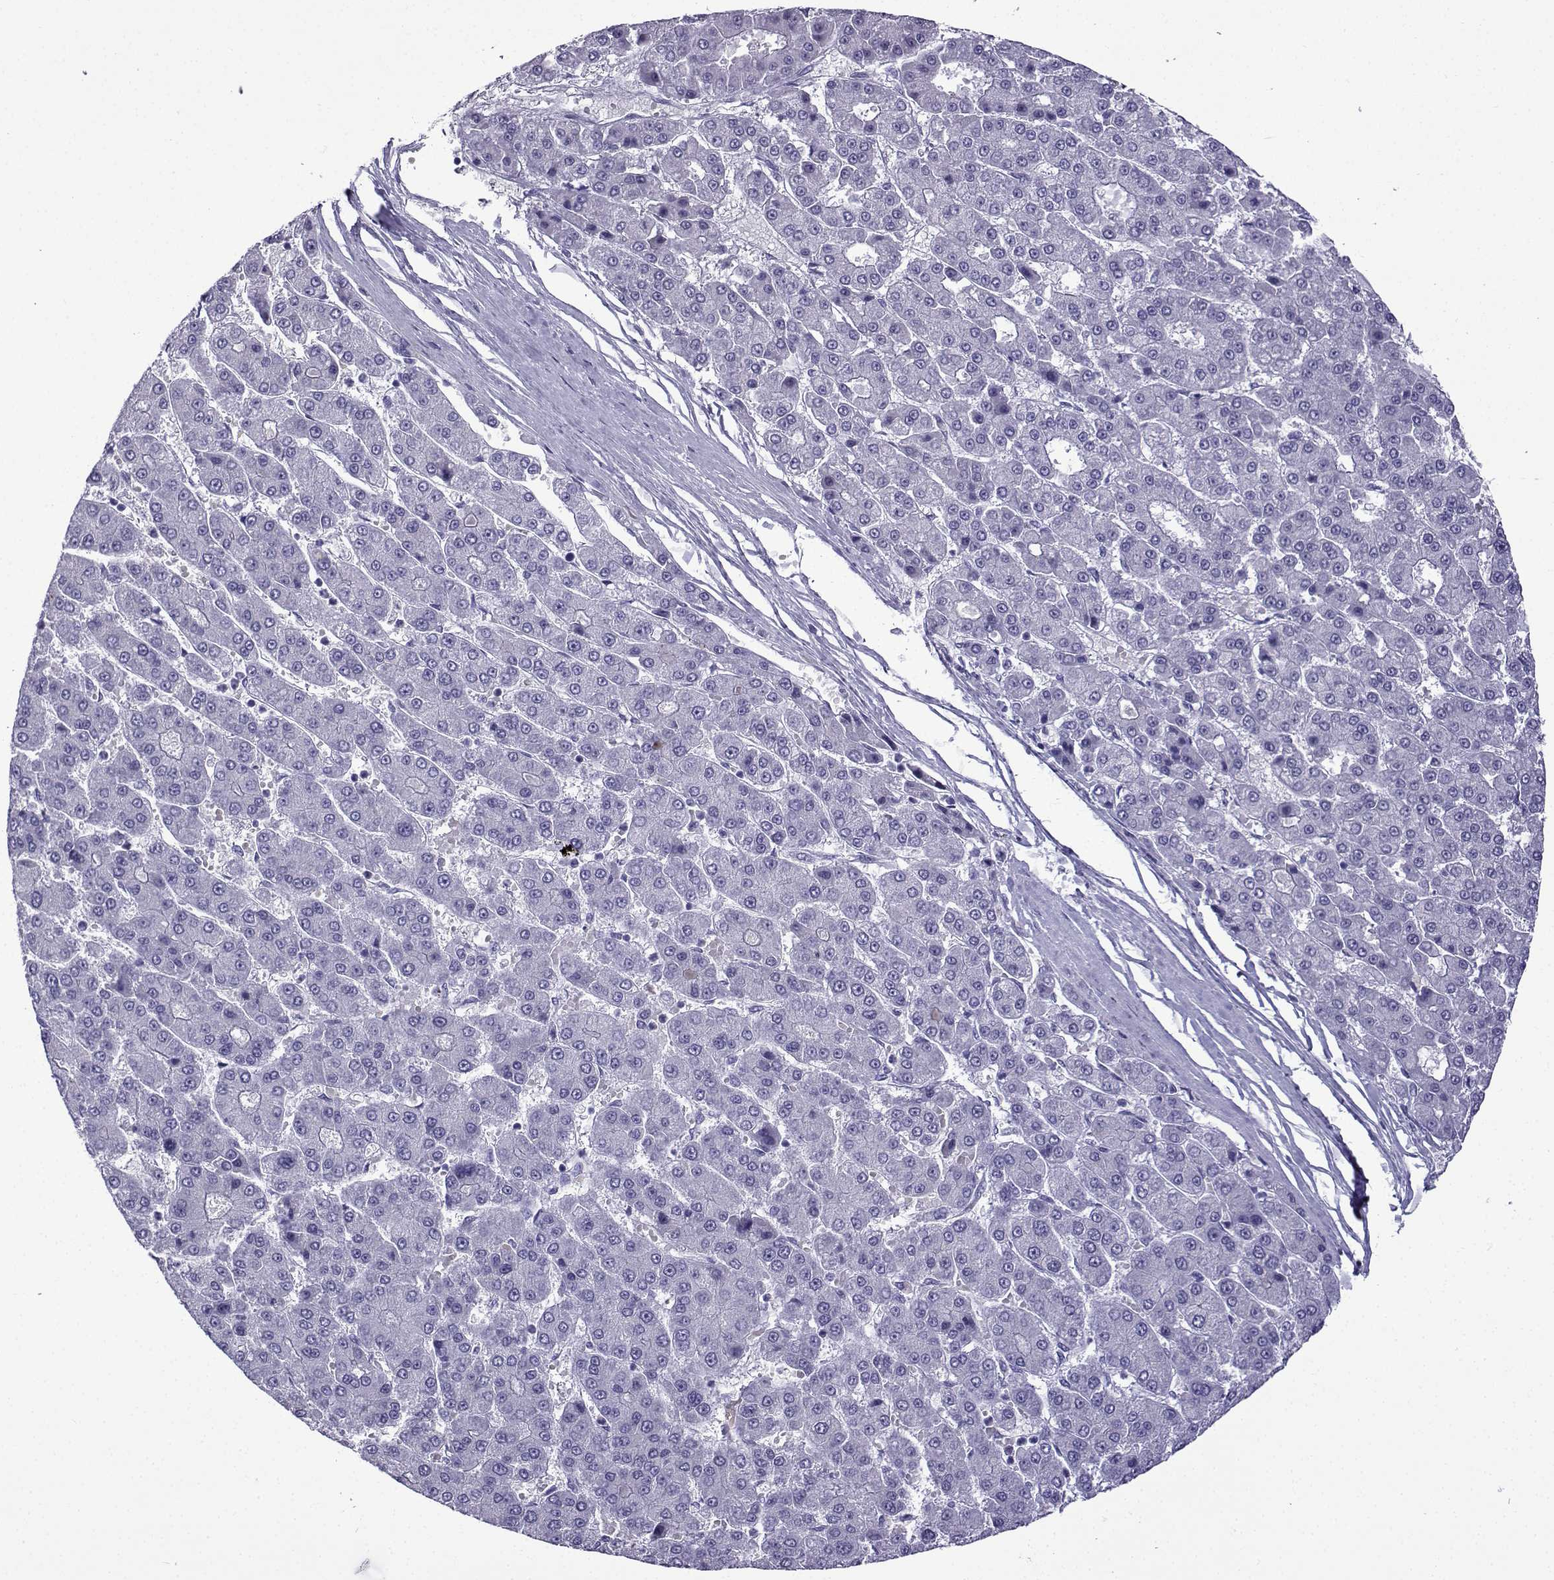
{"staining": {"intensity": "negative", "quantity": "none", "location": "none"}, "tissue": "liver cancer", "cell_type": "Tumor cells", "image_type": "cancer", "snomed": [{"axis": "morphology", "description": "Carcinoma, Hepatocellular, NOS"}, {"axis": "topography", "description": "Liver"}], "caption": "DAB immunohistochemical staining of liver hepatocellular carcinoma displays no significant staining in tumor cells. (DAB IHC visualized using brightfield microscopy, high magnification).", "gene": "KCNF1", "patient": {"sex": "male", "age": 70}}